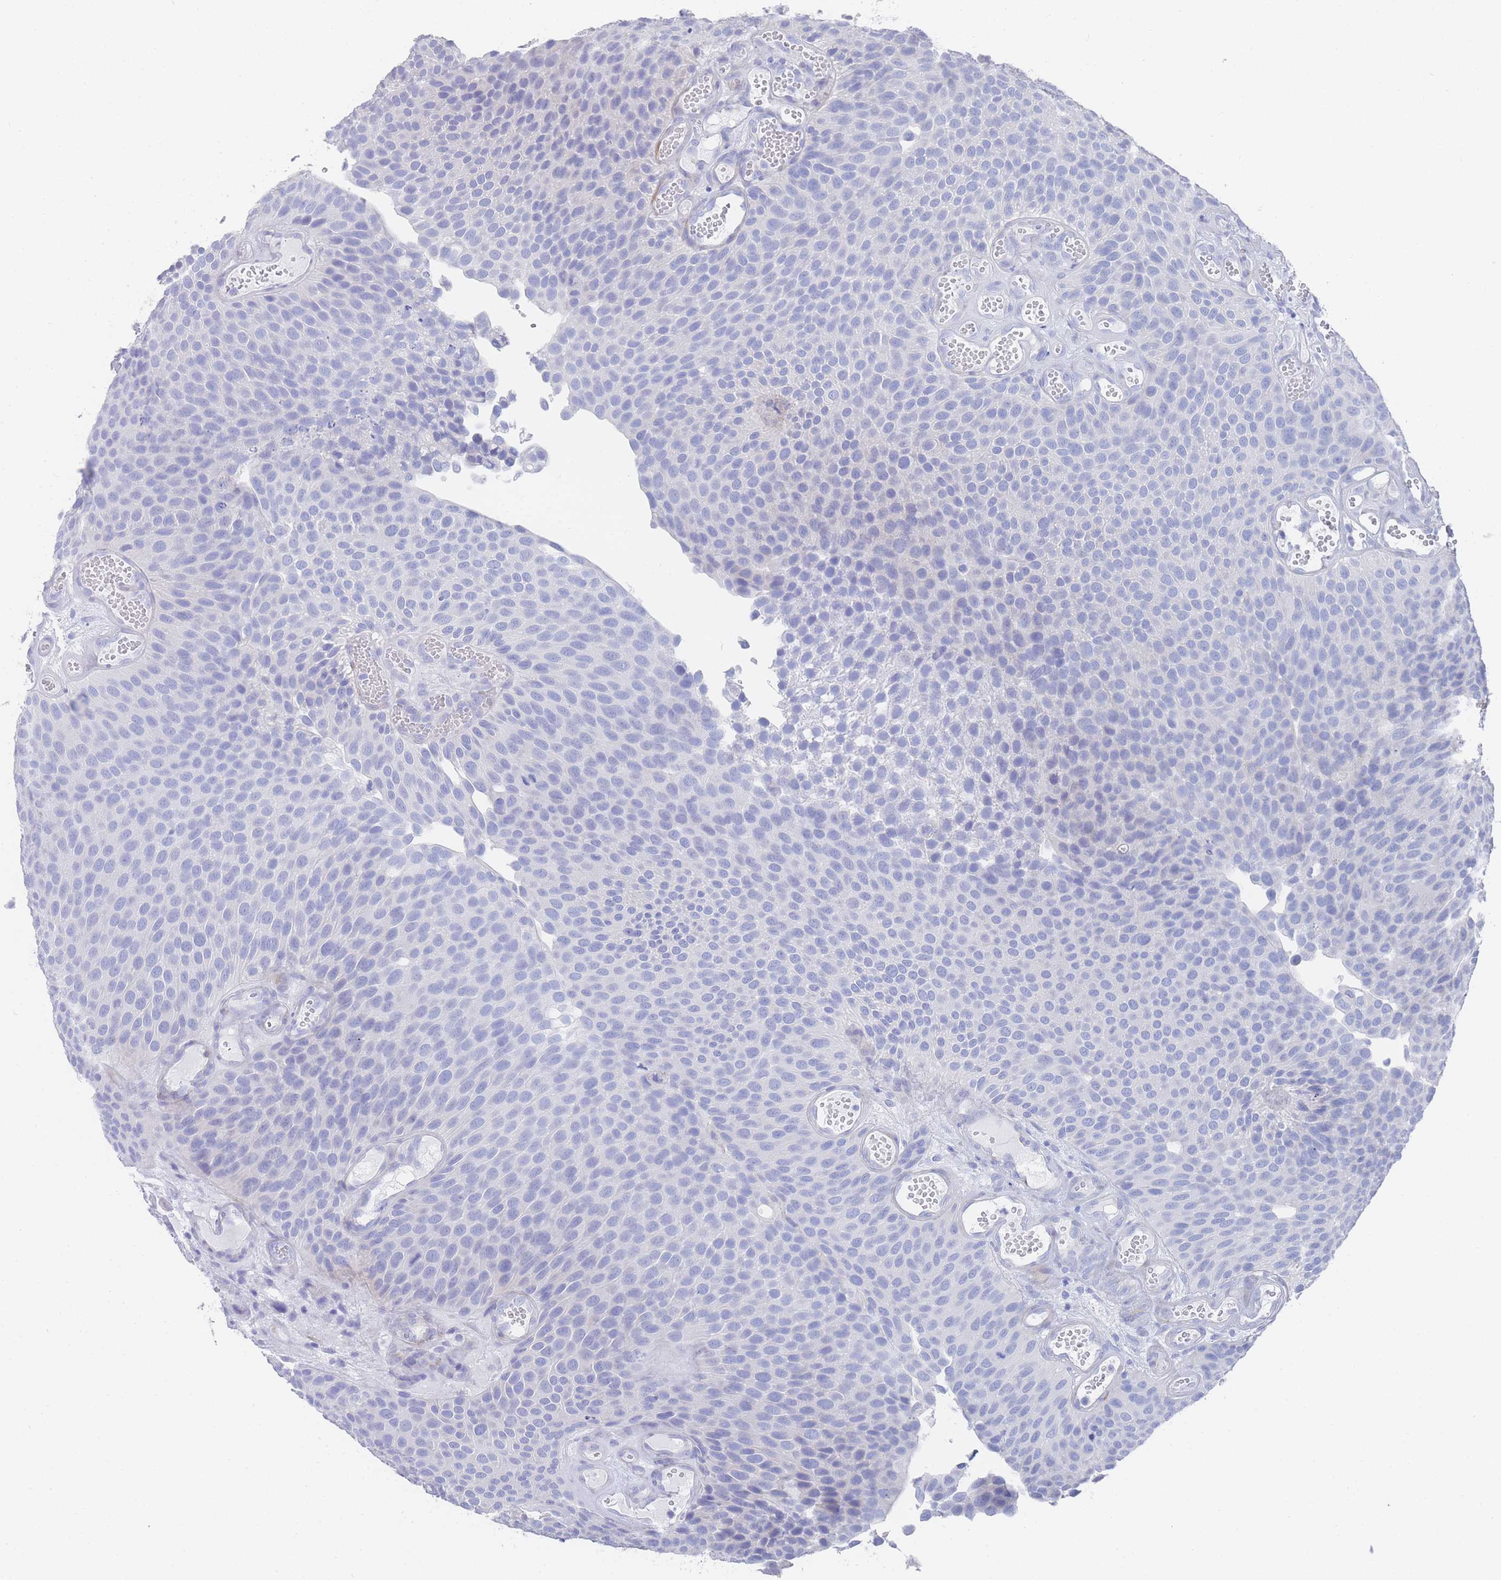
{"staining": {"intensity": "negative", "quantity": "none", "location": "none"}, "tissue": "urothelial cancer", "cell_type": "Tumor cells", "image_type": "cancer", "snomed": [{"axis": "morphology", "description": "Urothelial carcinoma, Low grade"}, {"axis": "topography", "description": "Urinary bladder"}], "caption": "Immunohistochemical staining of urothelial cancer demonstrates no significant expression in tumor cells.", "gene": "LRRC37A", "patient": {"sex": "male", "age": 89}}